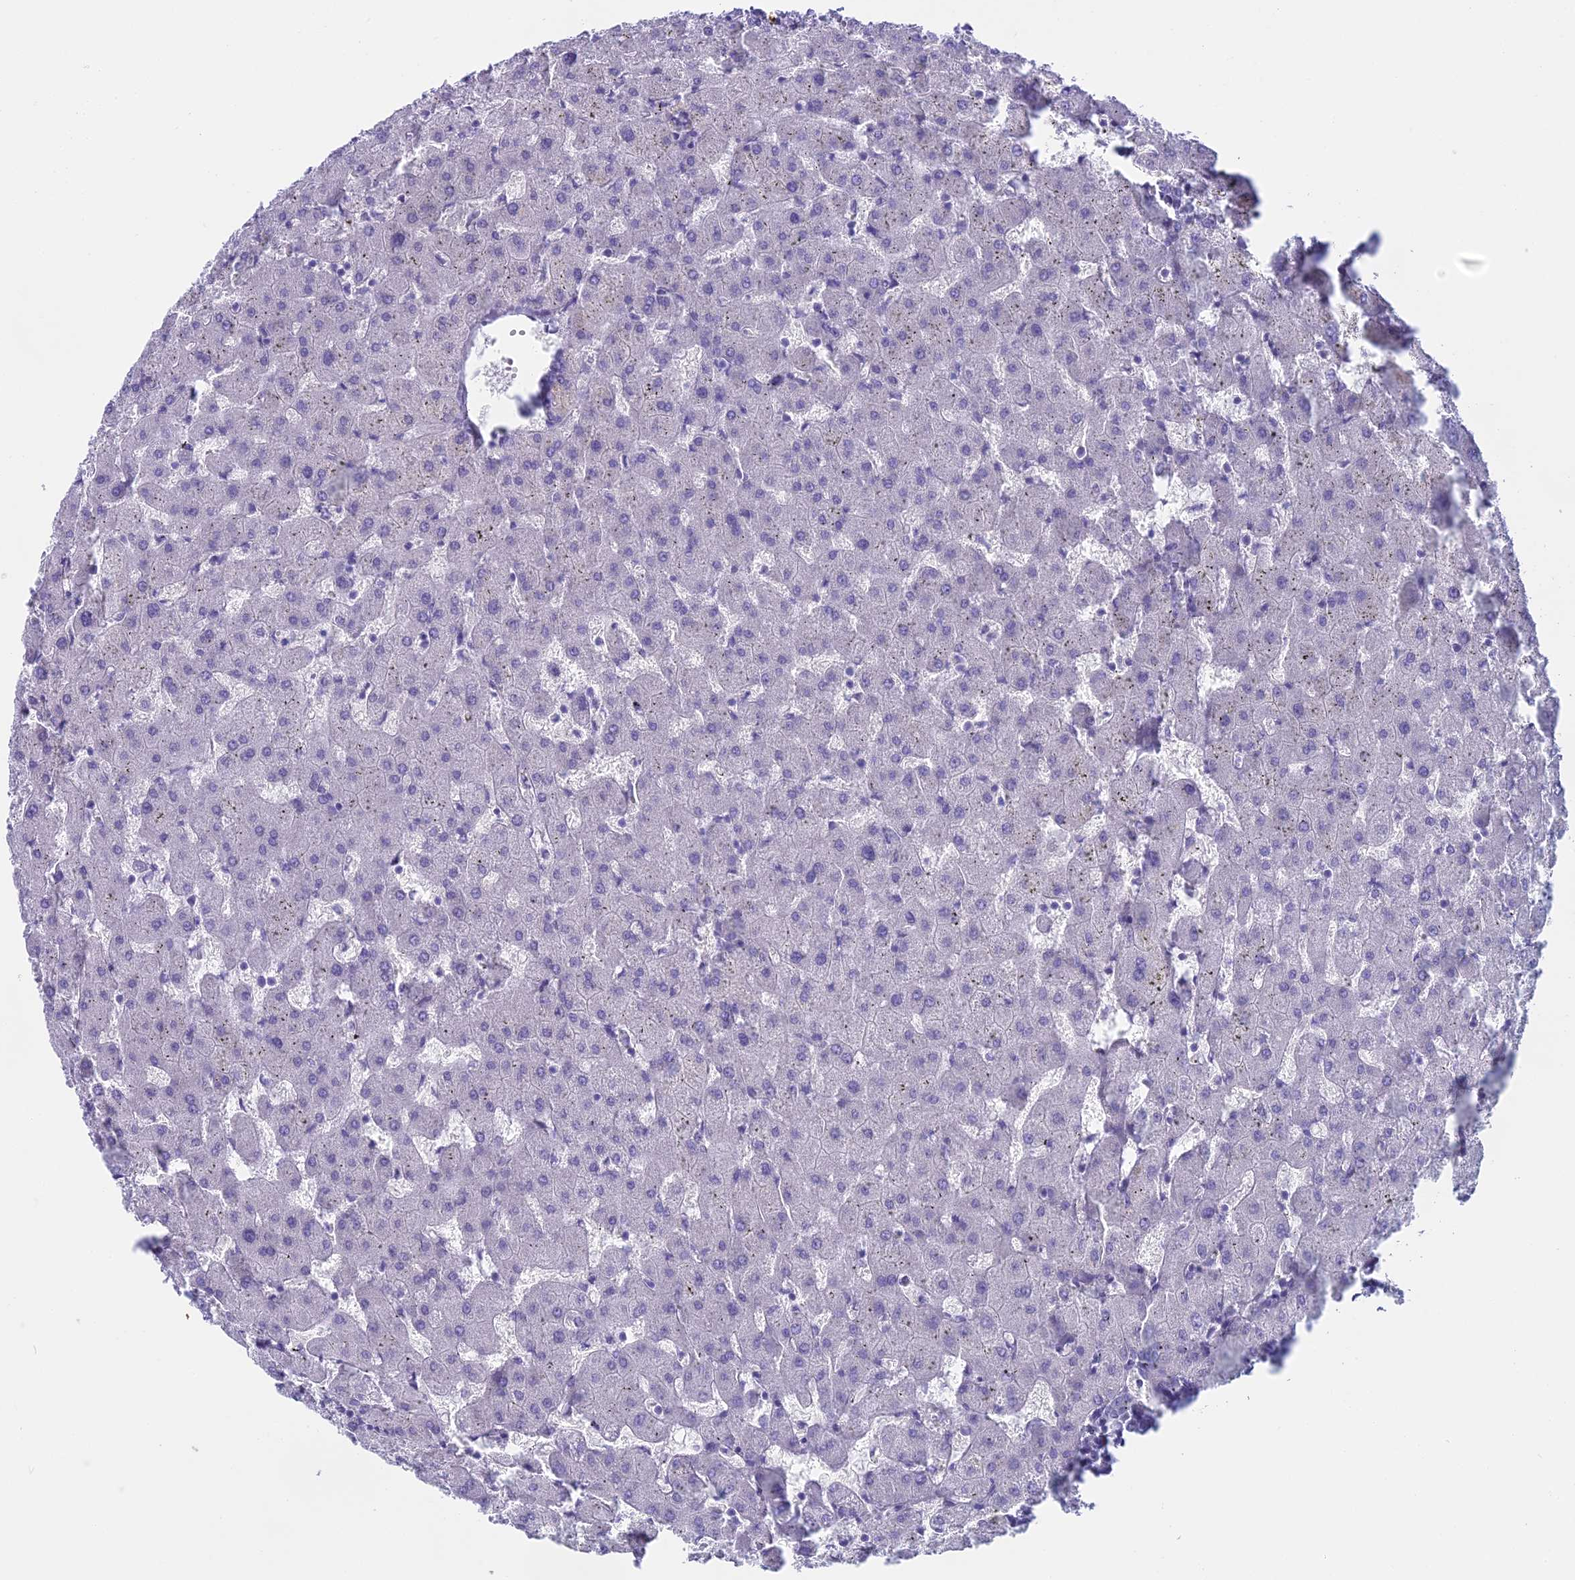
{"staining": {"intensity": "negative", "quantity": "none", "location": "none"}, "tissue": "liver", "cell_type": "Cholangiocytes", "image_type": "normal", "snomed": [{"axis": "morphology", "description": "Normal tissue, NOS"}, {"axis": "topography", "description": "Liver"}], "caption": "The image shows no staining of cholangiocytes in normal liver. (Immunohistochemistry (ihc), brightfield microscopy, high magnification).", "gene": "UNC80", "patient": {"sex": "female", "age": 63}}